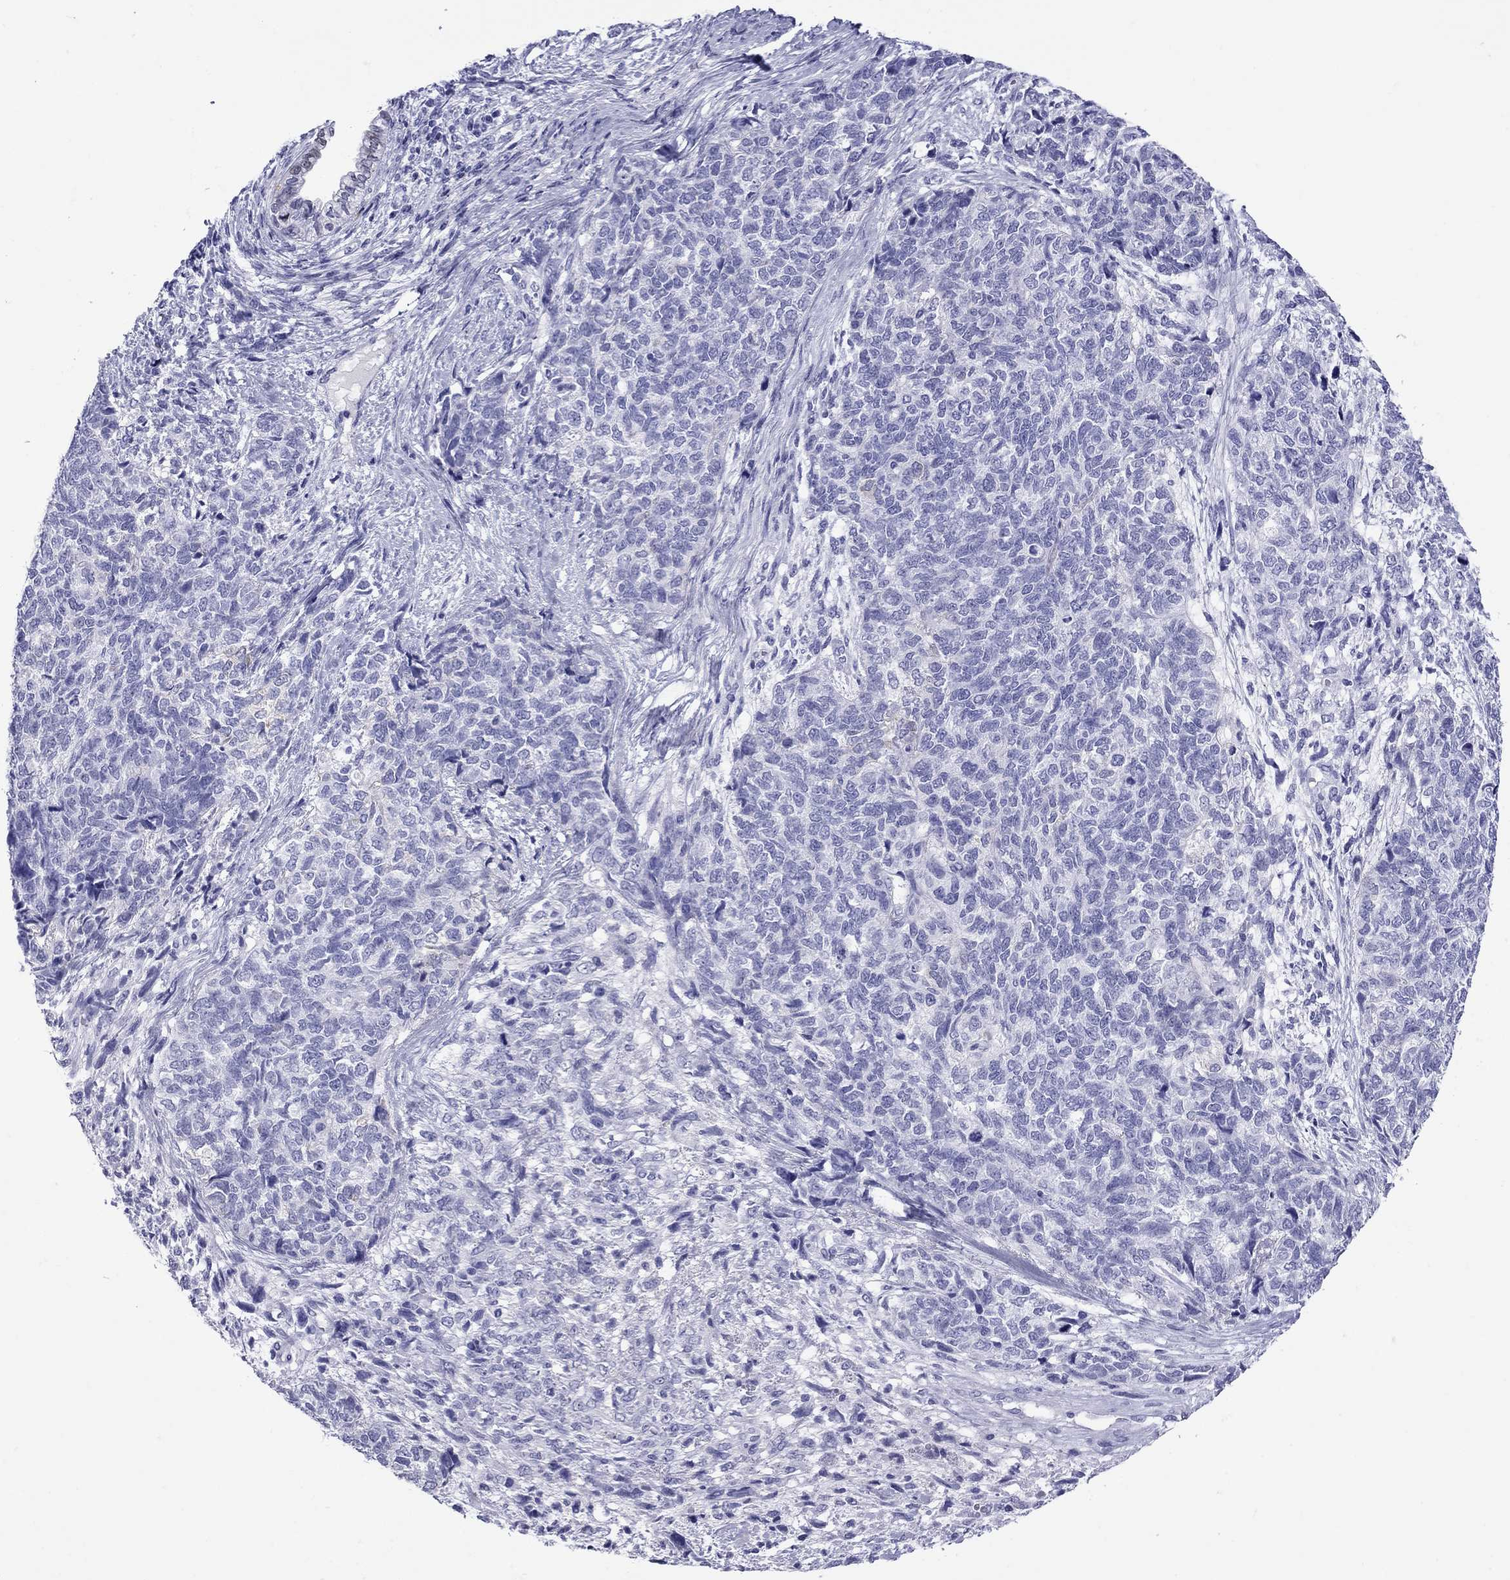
{"staining": {"intensity": "negative", "quantity": "none", "location": "none"}, "tissue": "cervical cancer", "cell_type": "Tumor cells", "image_type": "cancer", "snomed": [{"axis": "morphology", "description": "Squamous cell carcinoma, NOS"}, {"axis": "topography", "description": "Cervix"}], "caption": "Photomicrograph shows no significant protein positivity in tumor cells of cervical squamous cell carcinoma.", "gene": "GRIA2", "patient": {"sex": "female", "age": 63}}